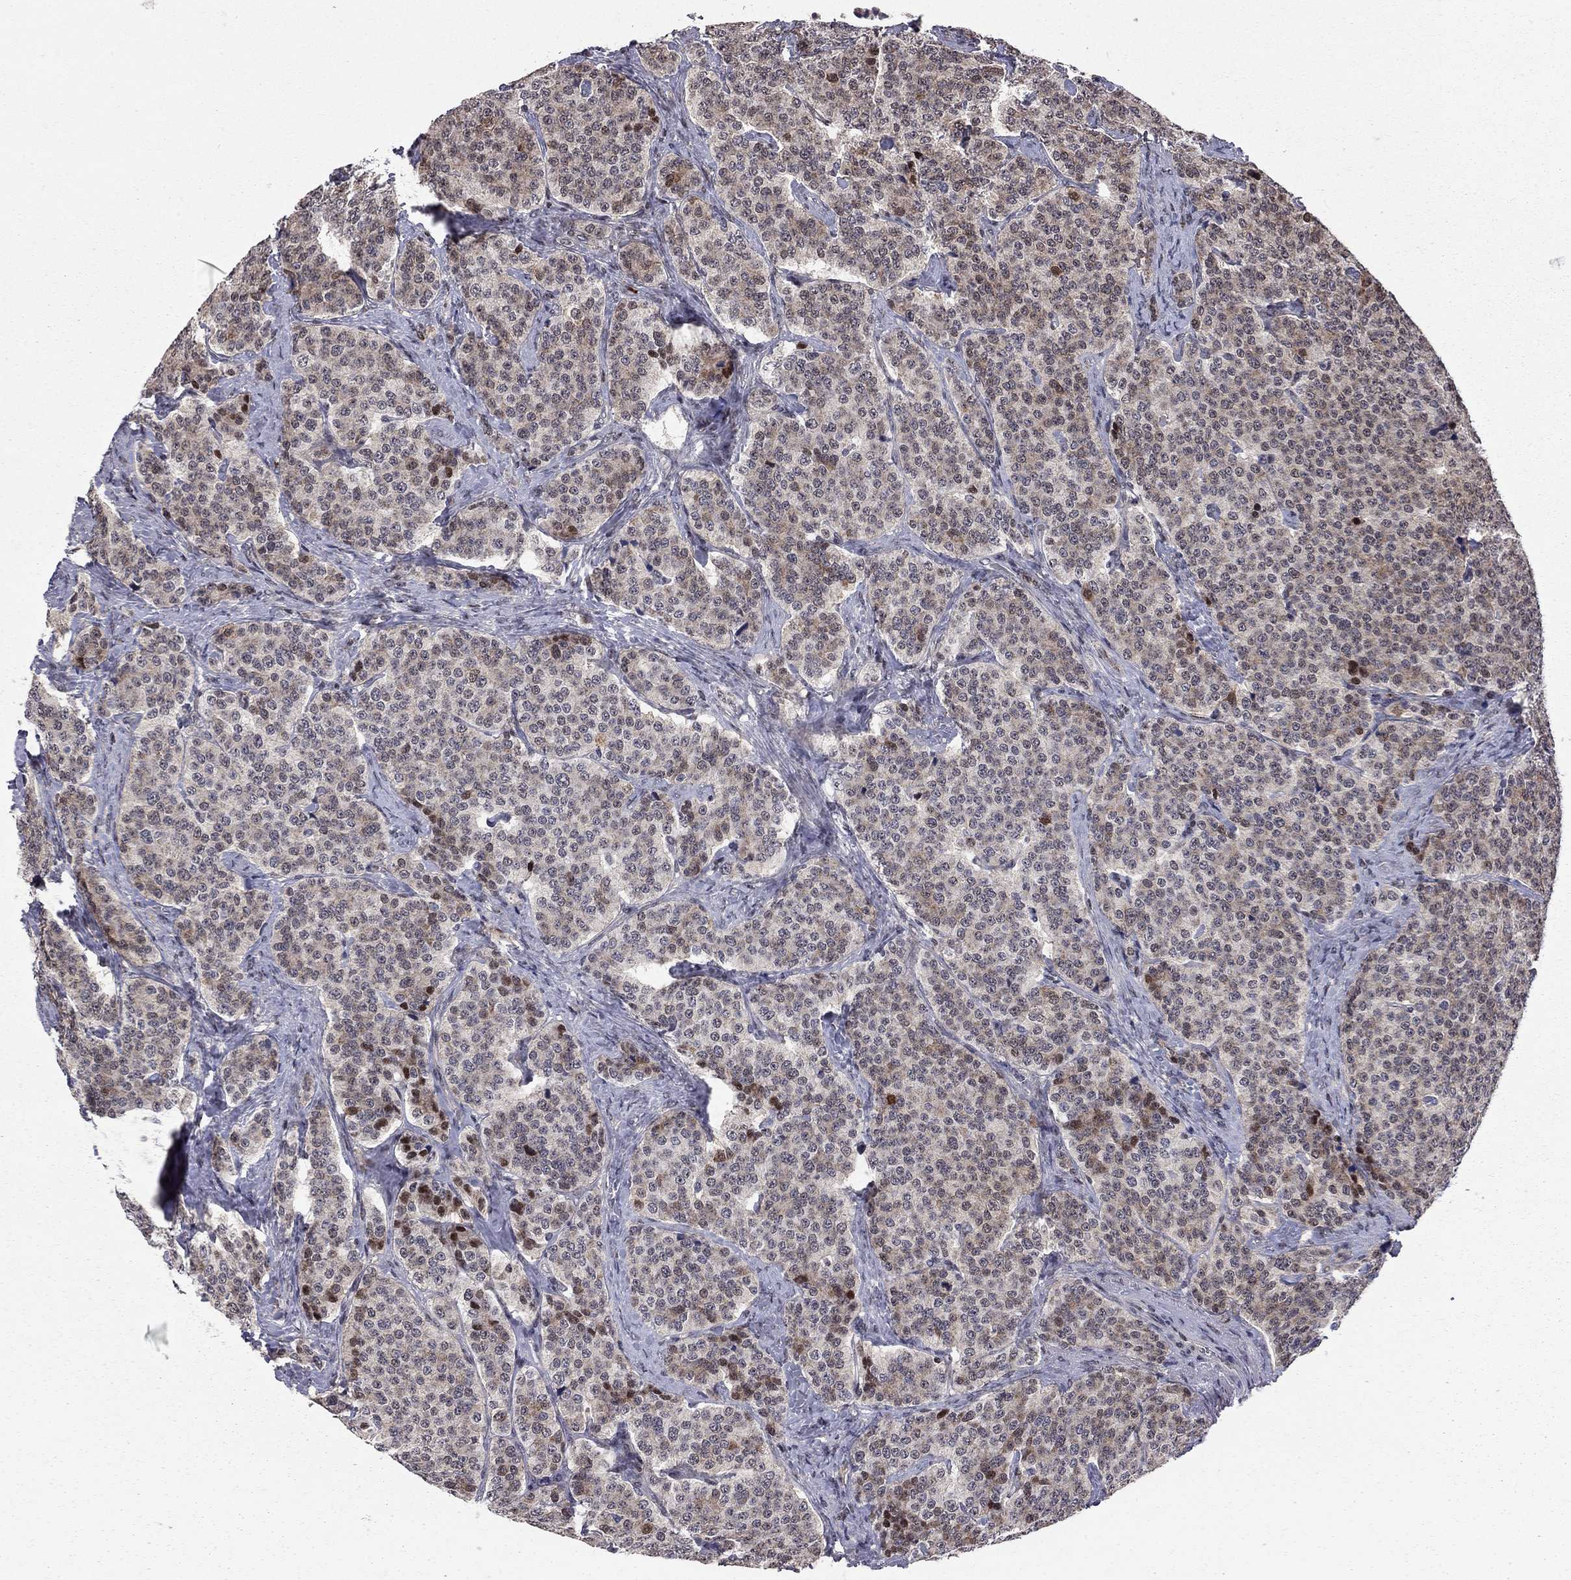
{"staining": {"intensity": "strong", "quantity": "<25%", "location": "nuclear"}, "tissue": "carcinoid", "cell_type": "Tumor cells", "image_type": "cancer", "snomed": [{"axis": "morphology", "description": "Carcinoid, malignant, NOS"}, {"axis": "topography", "description": "Small intestine"}], "caption": "Immunohistochemistry (IHC) image of neoplastic tissue: malignant carcinoid stained using immunohistochemistry displays medium levels of strong protein expression localized specifically in the nuclear of tumor cells, appearing as a nuclear brown color.", "gene": "HDAC3", "patient": {"sex": "female", "age": 58}}